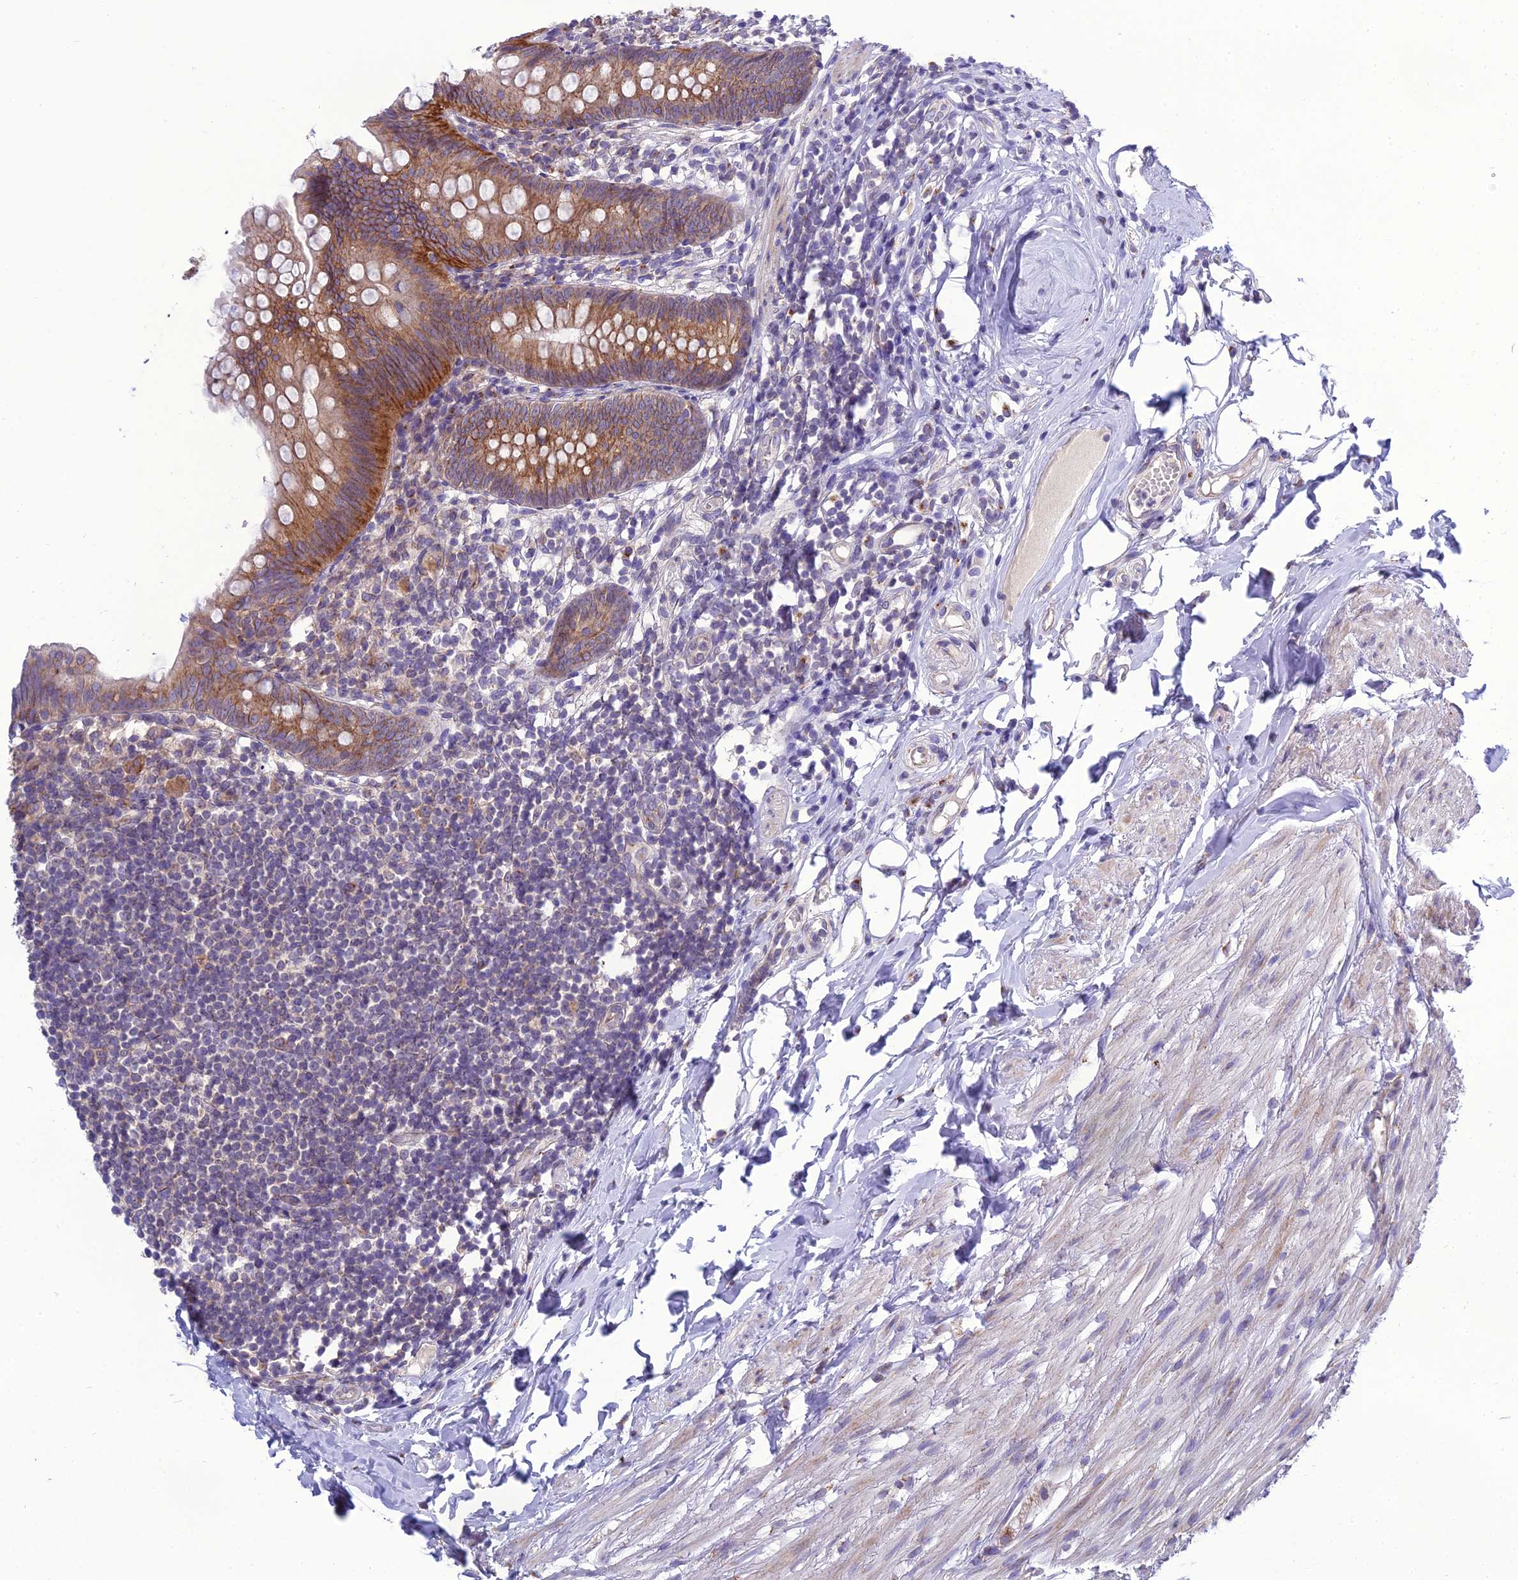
{"staining": {"intensity": "strong", "quantity": "25%-75%", "location": "cytoplasmic/membranous"}, "tissue": "appendix", "cell_type": "Glandular cells", "image_type": "normal", "snomed": [{"axis": "morphology", "description": "Normal tissue, NOS"}, {"axis": "topography", "description": "Appendix"}], "caption": "Appendix stained with IHC shows strong cytoplasmic/membranous staining in approximately 25%-75% of glandular cells.", "gene": "GOLPH3", "patient": {"sex": "female", "age": 62}}